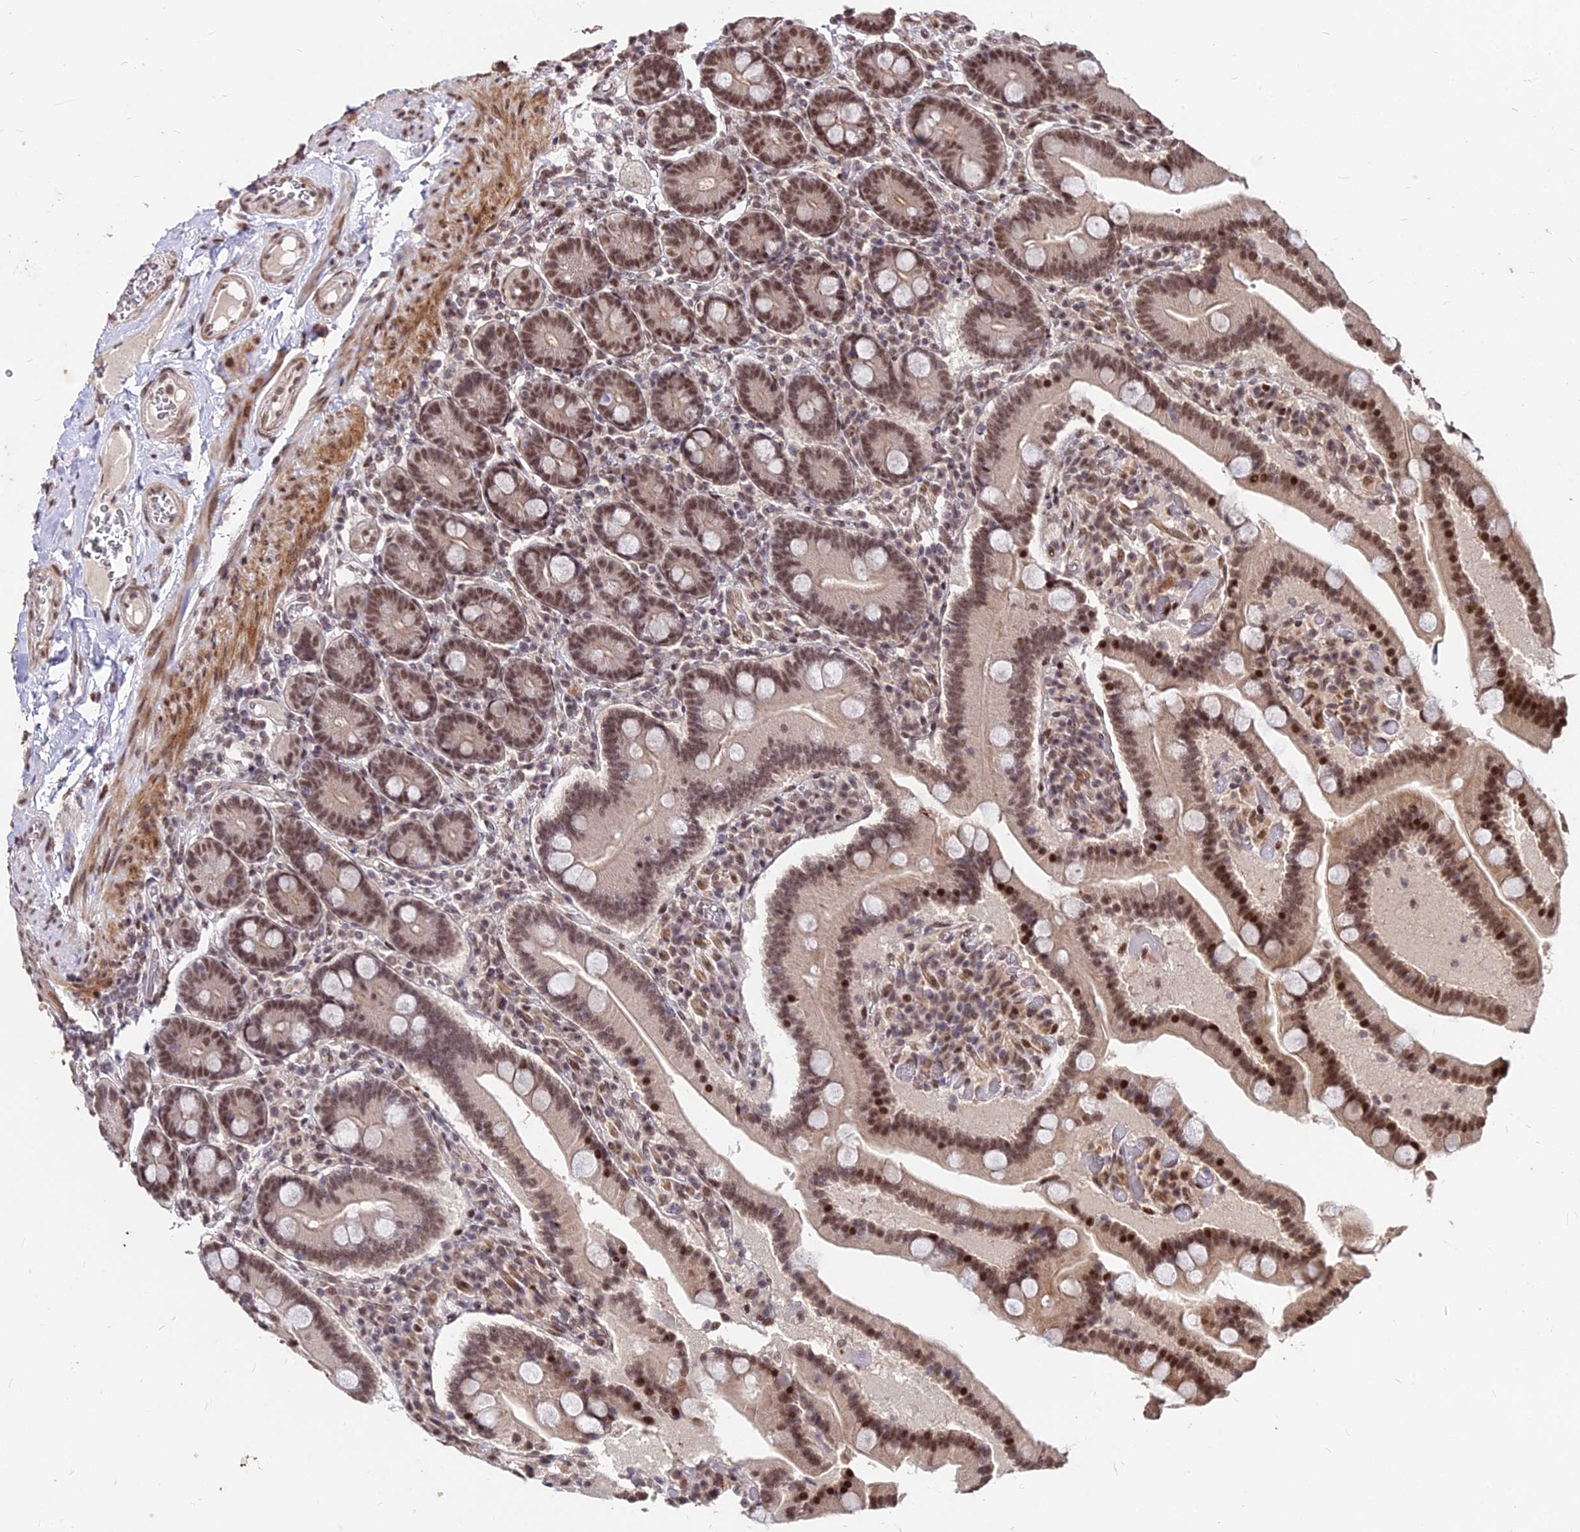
{"staining": {"intensity": "strong", "quantity": ">75%", "location": "nuclear"}, "tissue": "duodenum", "cell_type": "Glandular cells", "image_type": "normal", "snomed": [{"axis": "morphology", "description": "Normal tissue, NOS"}, {"axis": "topography", "description": "Duodenum"}], "caption": "High-power microscopy captured an immunohistochemistry micrograph of normal duodenum, revealing strong nuclear positivity in approximately >75% of glandular cells.", "gene": "ZBED4", "patient": {"sex": "female", "age": 62}}